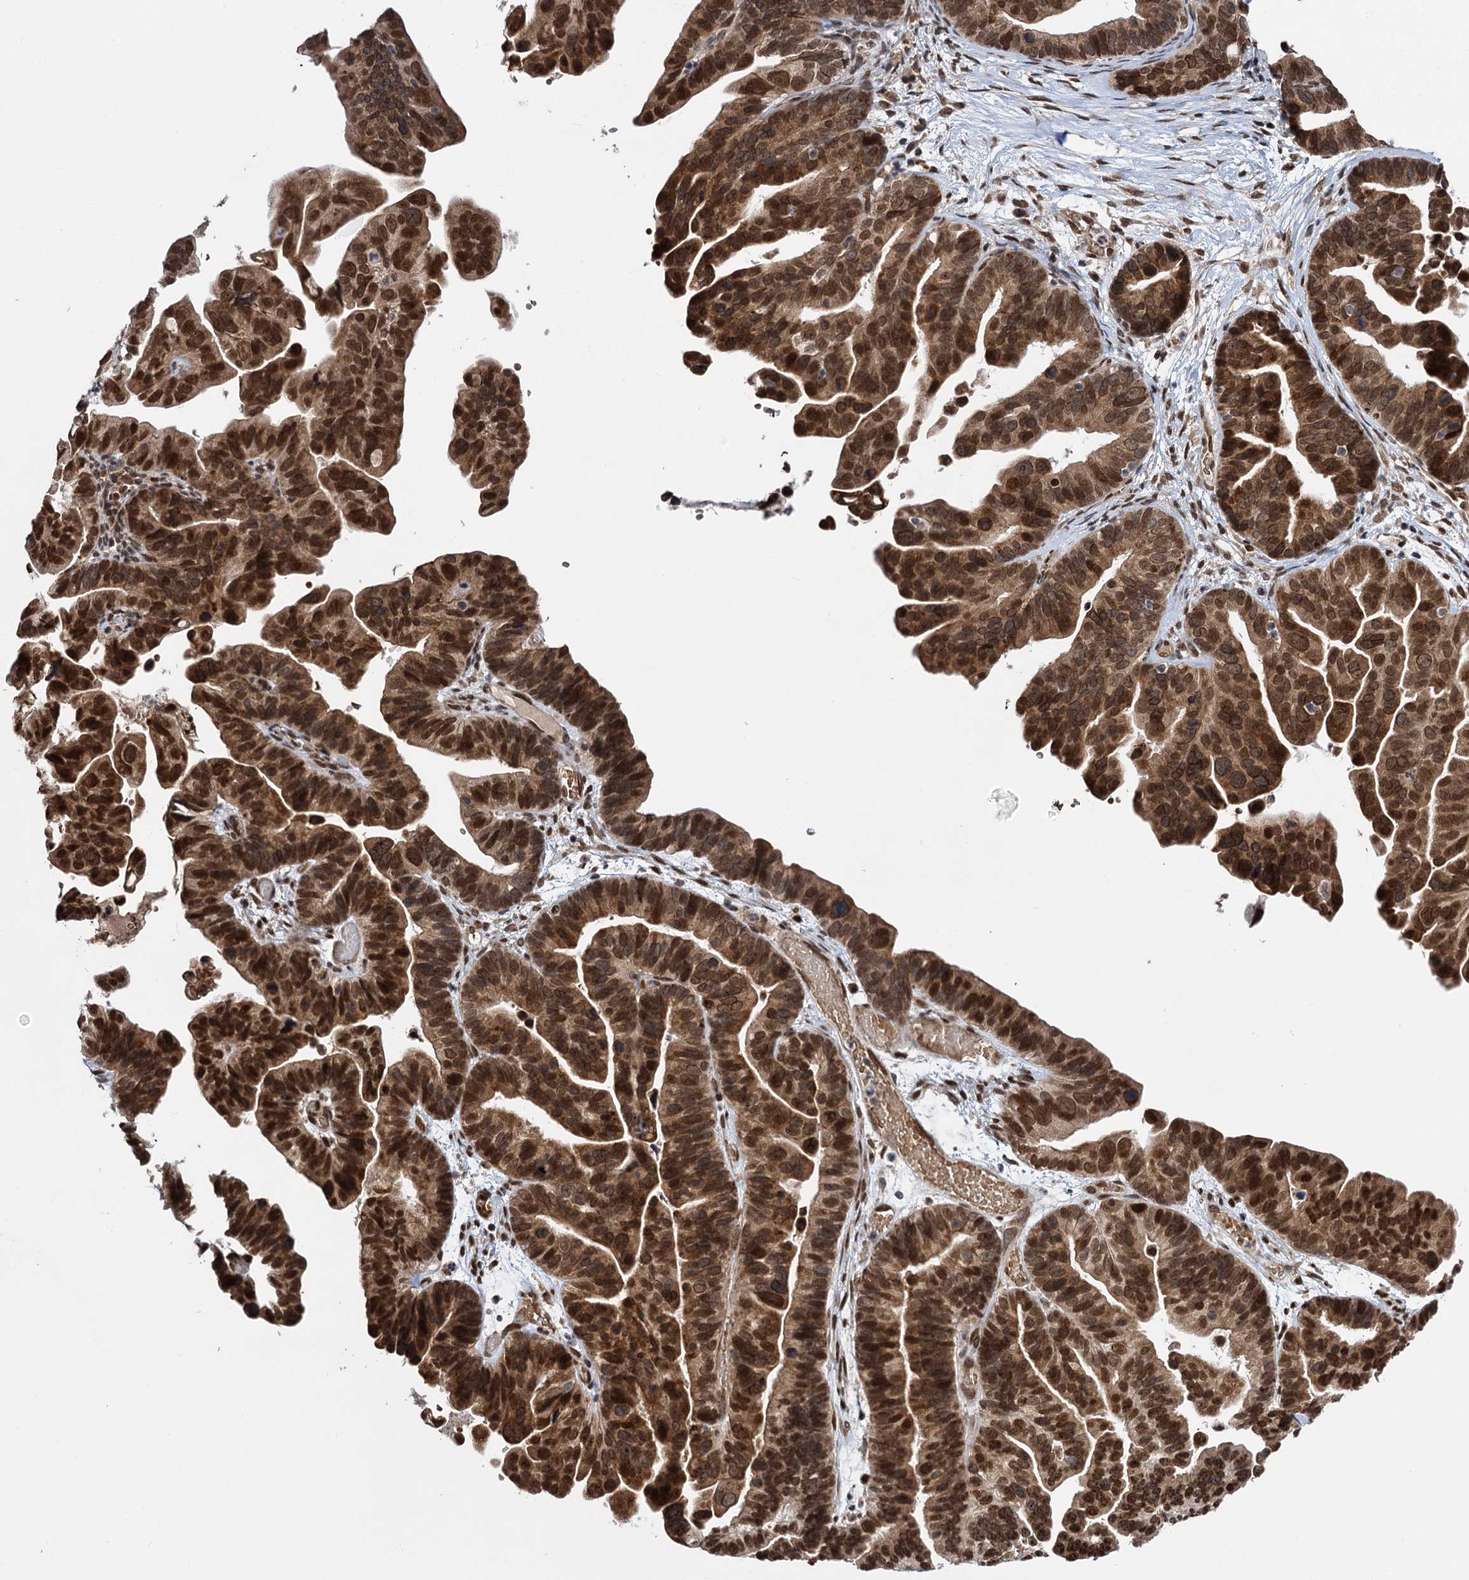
{"staining": {"intensity": "strong", "quantity": ">75%", "location": "cytoplasmic/membranous,nuclear"}, "tissue": "ovarian cancer", "cell_type": "Tumor cells", "image_type": "cancer", "snomed": [{"axis": "morphology", "description": "Cystadenocarcinoma, serous, NOS"}, {"axis": "topography", "description": "Ovary"}], "caption": "Ovarian cancer tissue displays strong cytoplasmic/membranous and nuclear positivity in approximately >75% of tumor cells, visualized by immunohistochemistry.", "gene": "MESD", "patient": {"sex": "female", "age": 56}}